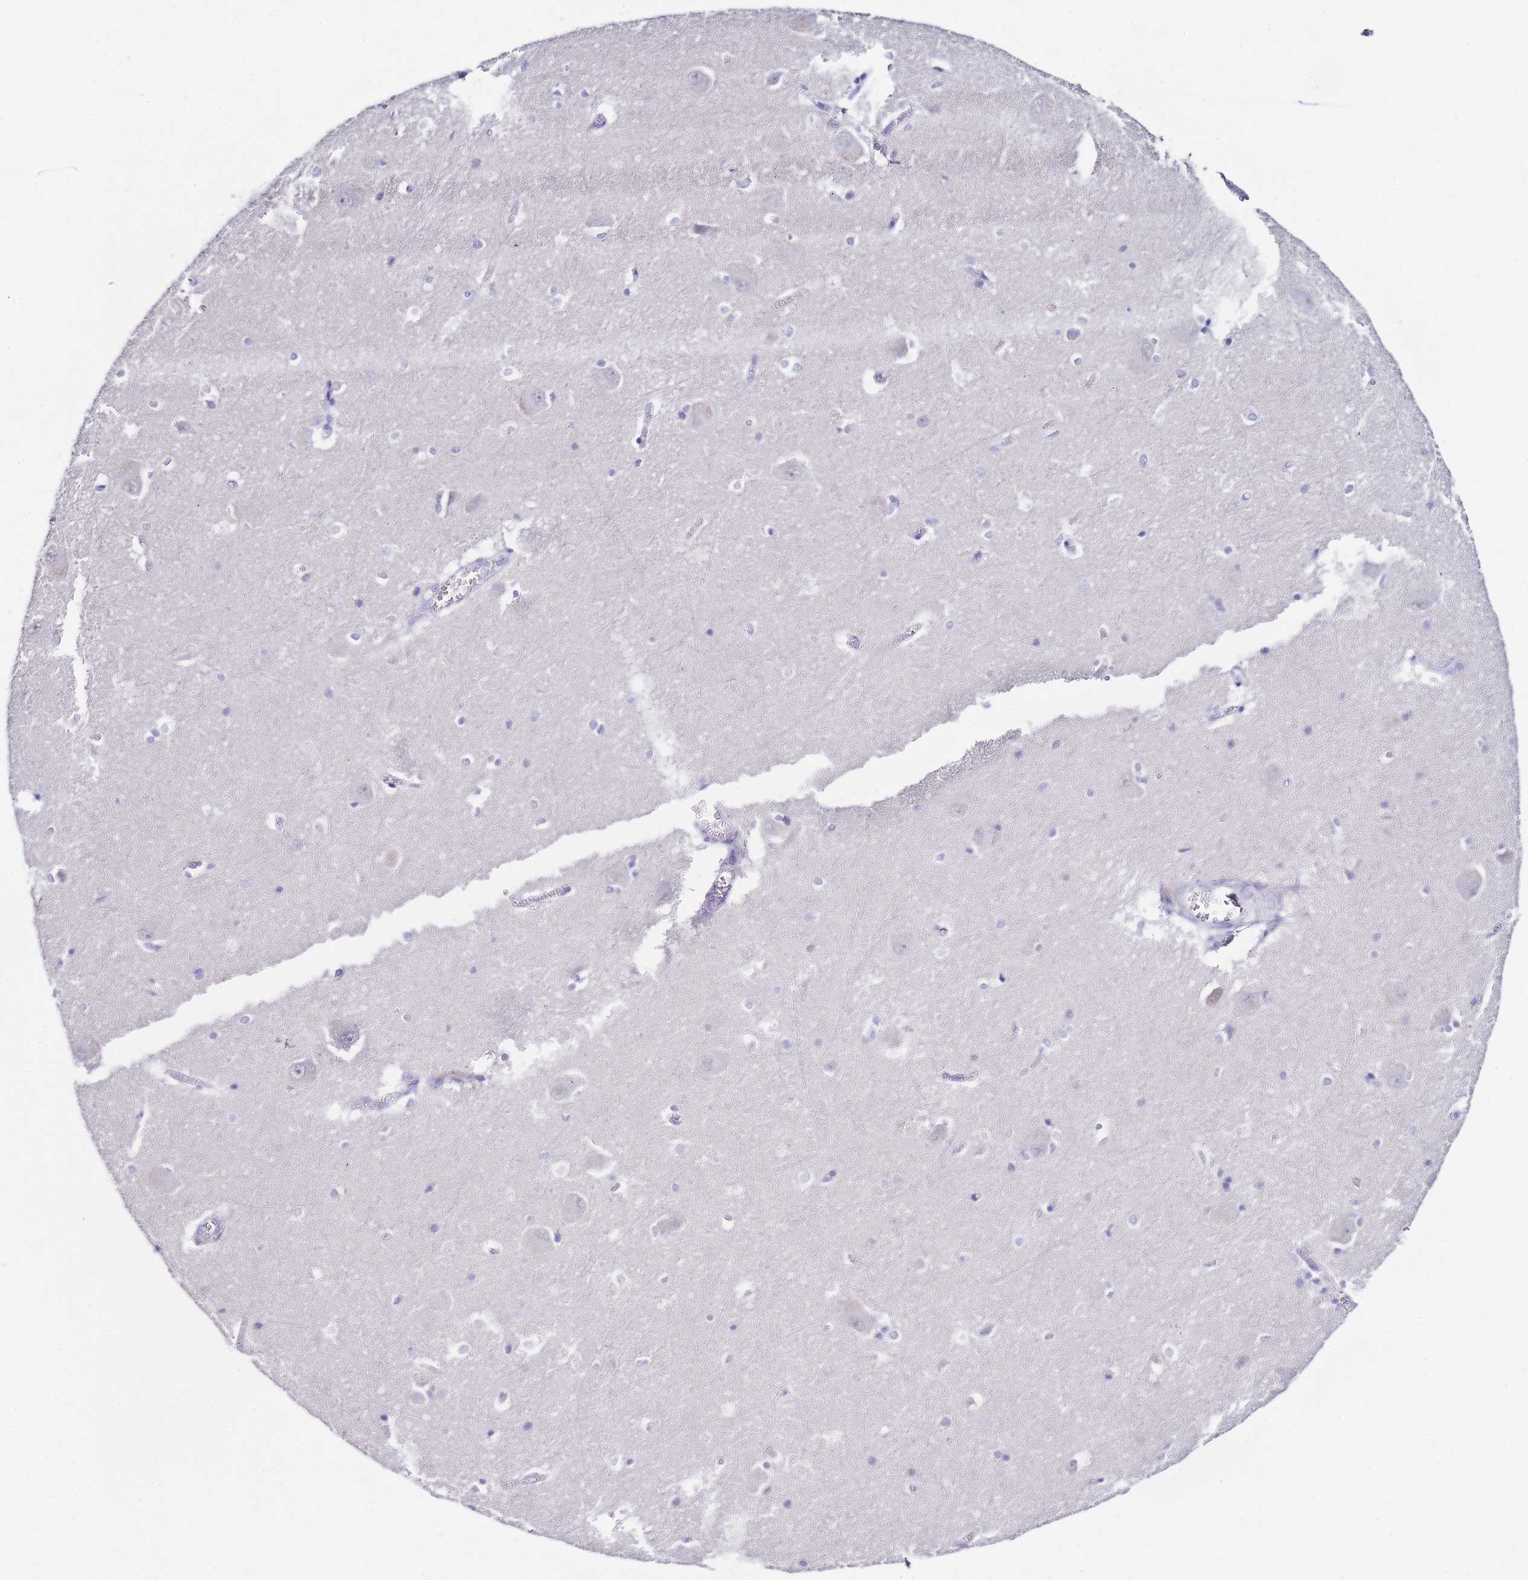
{"staining": {"intensity": "negative", "quantity": "none", "location": "none"}, "tissue": "caudate", "cell_type": "Glial cells", "image_type": "normal", "snomed": [{"axis": "morphology", "description": "Normal tissue, NOS"}, {"axis": "topography", "description": "Lateral ventricle wall"}], "caption": "A histopathology image of caudate stained for a protein shows no brown staining in glial cells. (Stains: DAB (3,3'-diaminobenzidine) immunohistochemistry (IHC) with hematoxylin counter stain, Microscopy: brightfield microscopy at high magnification).", "gene": "PTBP2", "patient": {"sex": "male", "age": 37}}